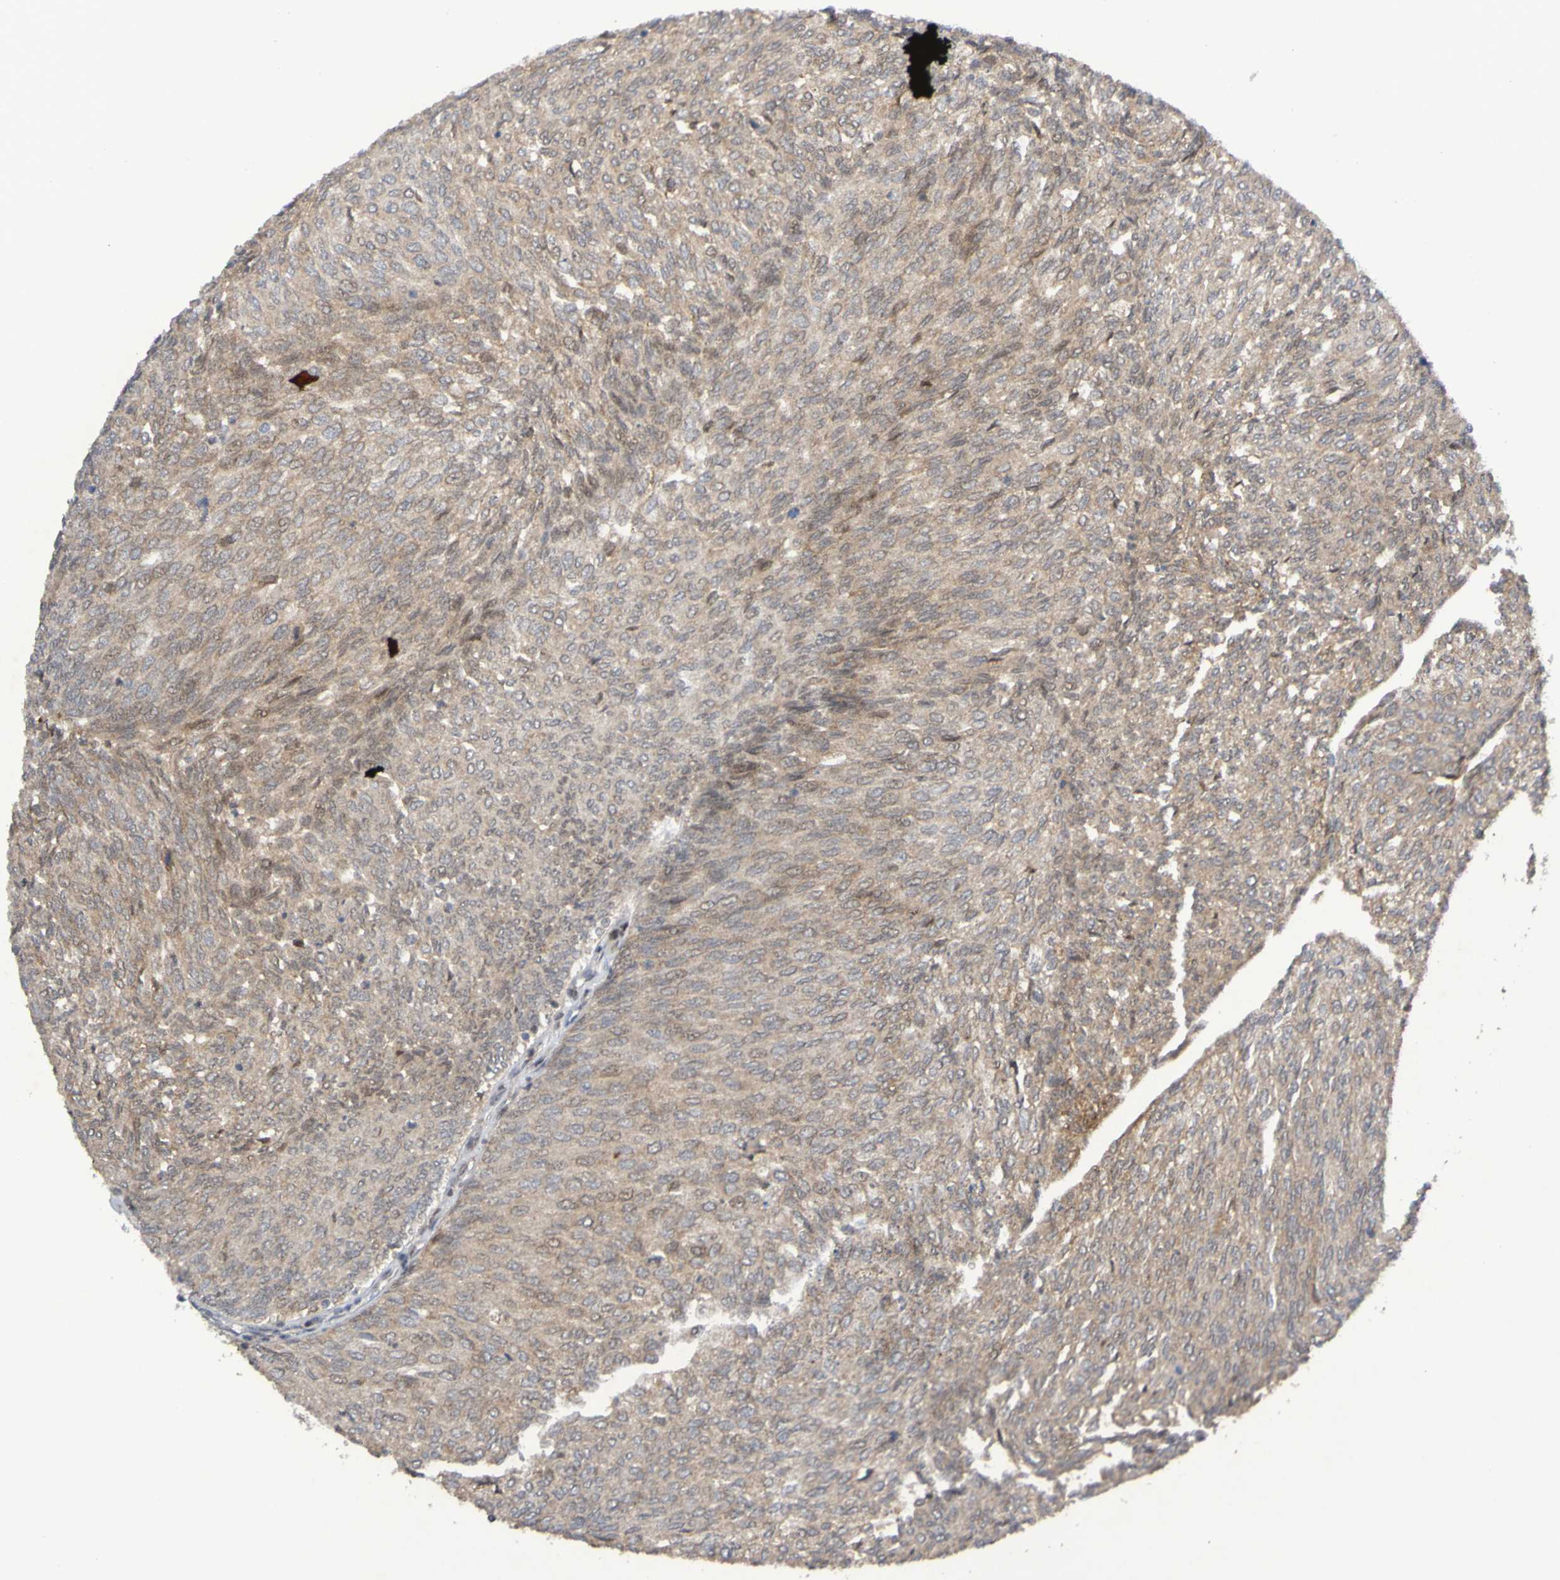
{"staining": {"intensity": "weak", "quantity": ">75%", "location": "cytoplasmic/membranous"}, "tissue": "urothelial cancer", "cell_type": "Tumor cells", "image_type": "cancer", "snomed": [{"axis": "morphology", "description": "Urothelial carcinoma, Low grade"}, {"axis": "topography", "description": "Urinary bladder"}], "caption": "An immunohistochemistry (IHC) photomicrograph of tumor tissue is shown. Protein staining in brown highlights weak cytoplasmic/membranous positivity in low-grade urothelial carcinoma within tumor cells.", "gene": "ITLN1", "patient": {"sex": "female", "age": 79}}